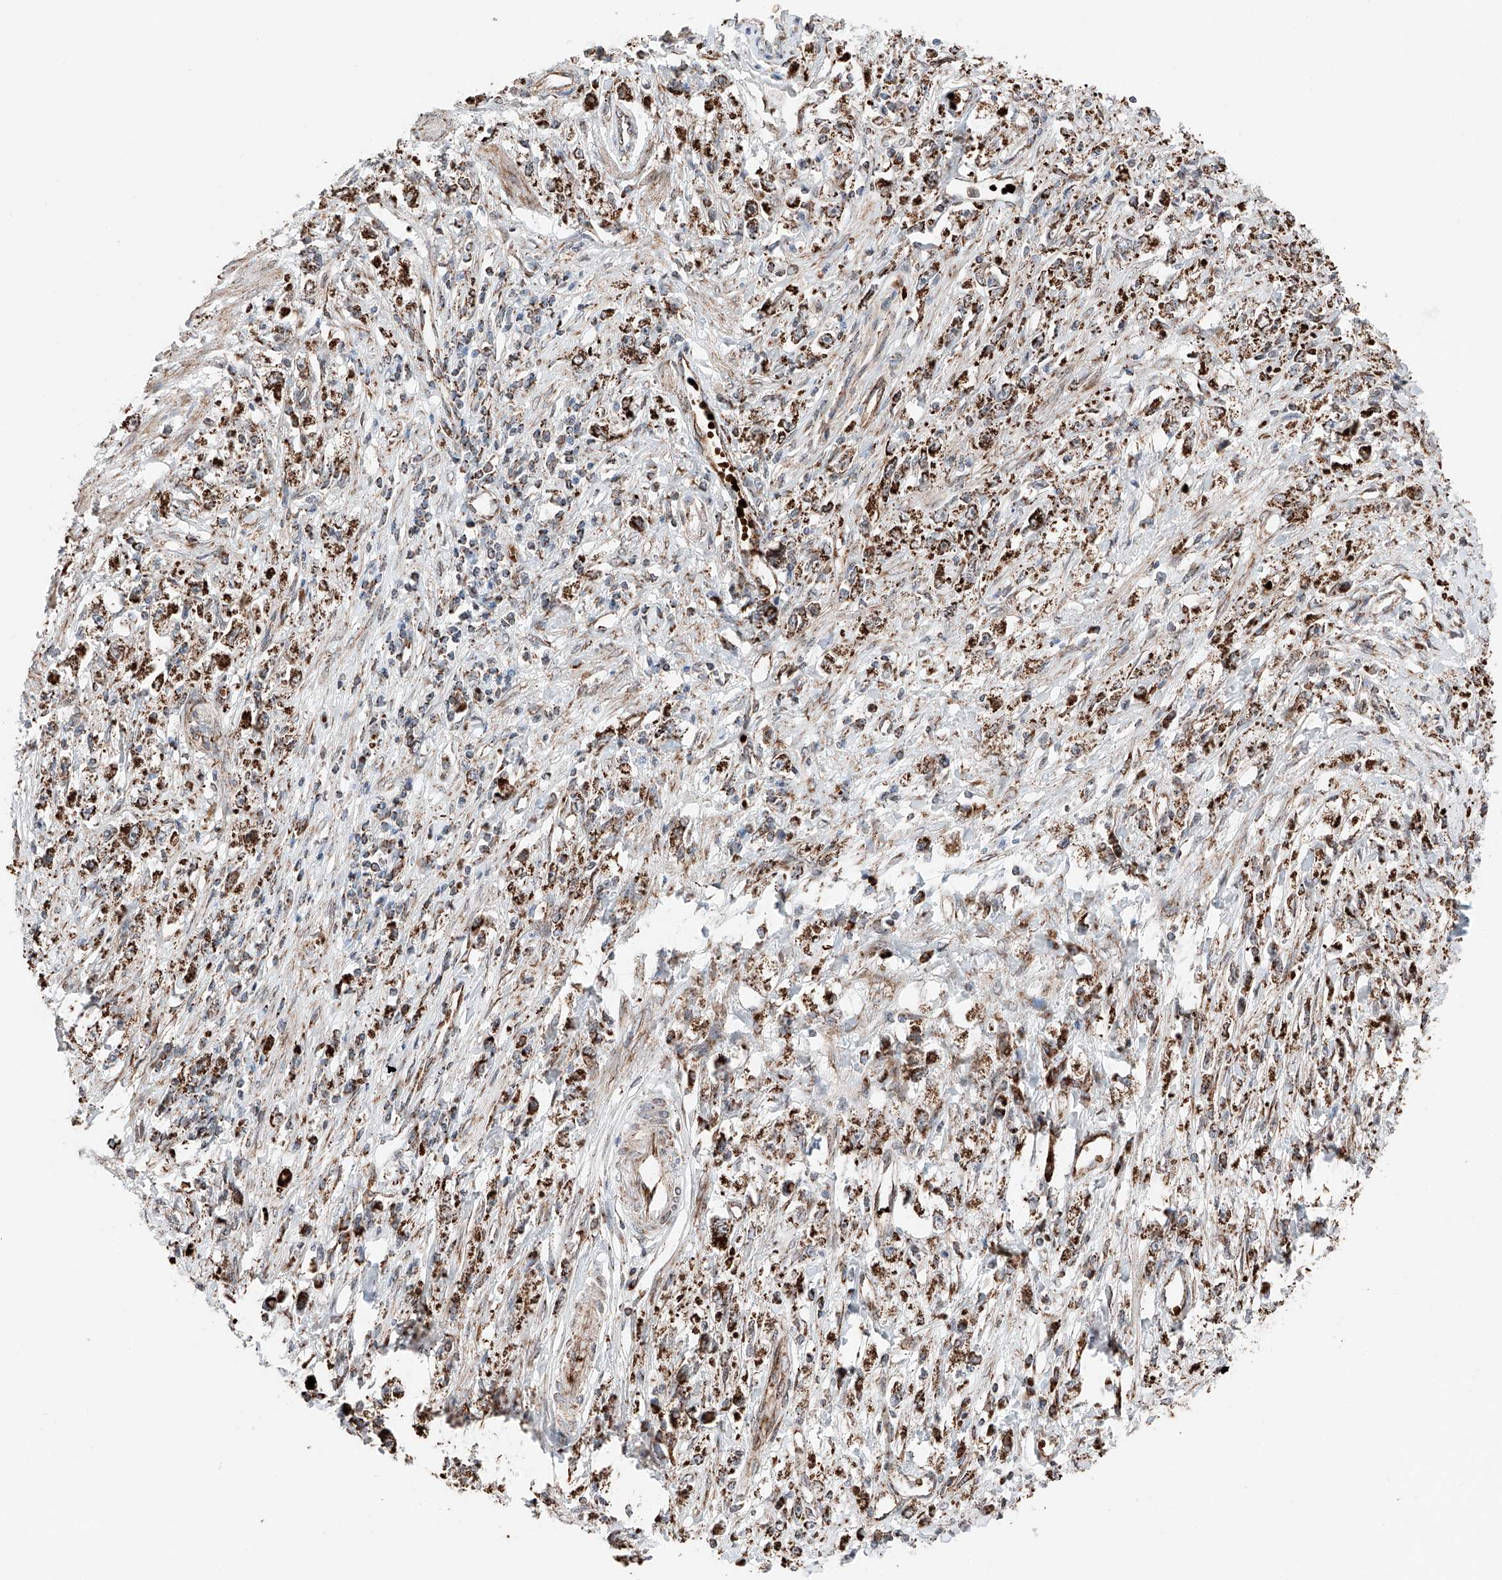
{"staining": {"intensity": "strong", "quantity": ">75%", "location": "cytoplasmic/membranous"}, "tissue": "stomach cancer", "cell_type": "Tumor cells", "image_type": "cancer", "snomed": [{"axis": "morphology", "description": "Adenocarcinoma, NOS"}, {"axis": "topography", "description": "Stomach"}], "caption": "Strong cytoplasmic/membranous staining for a protein is seen in approximately >75% of tumor cells of stomach adenocarcinoma using IHC.", "gene": "ZSCAN29", "patient": {"sex": "female", "age": 59}}